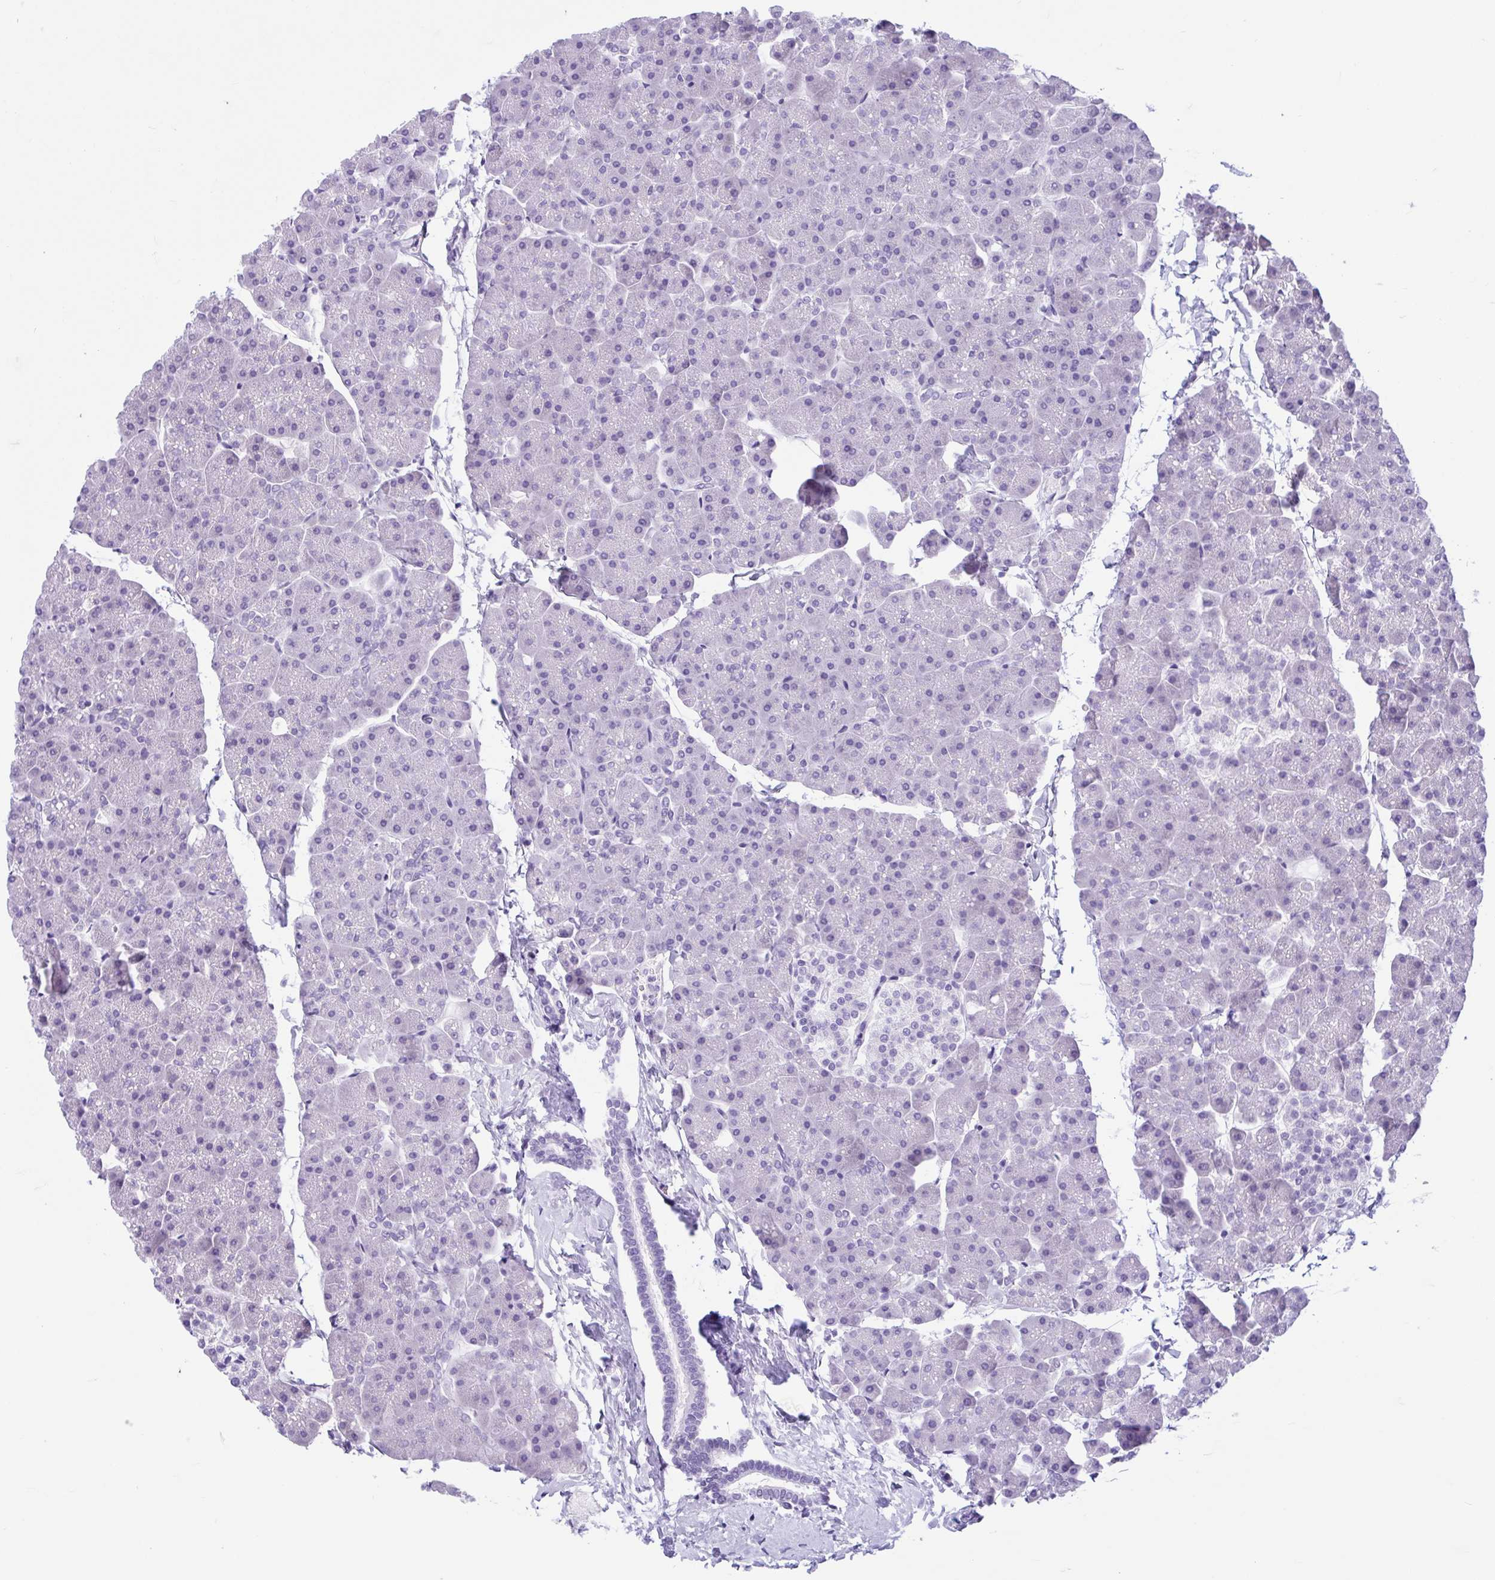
{"staining": {"intensity": "negative", "quantity": "none", "location": "none"}, "tissue": "pancreas", "cell_type": "Exocrine glandular cells", "image_type": "normal", "snomed": [{"axis": "morphology", "description": "Normal tissue, NOS"}, {"axis": "topography", "description": "Pancreas"}], "caption": "A high-resolution micrograph shows immunohistochemistry (IHC) staining of benign pancreas, which shows no significant expression in exocrine glandular cells. (Brightfield microscopy of DAB (3,3'-diaminobenzidine) immunohistochemistry (IHC) at high magnification).", "gene": "ENSG00000274792", "patient": {"sex": "male", "age": 35}}